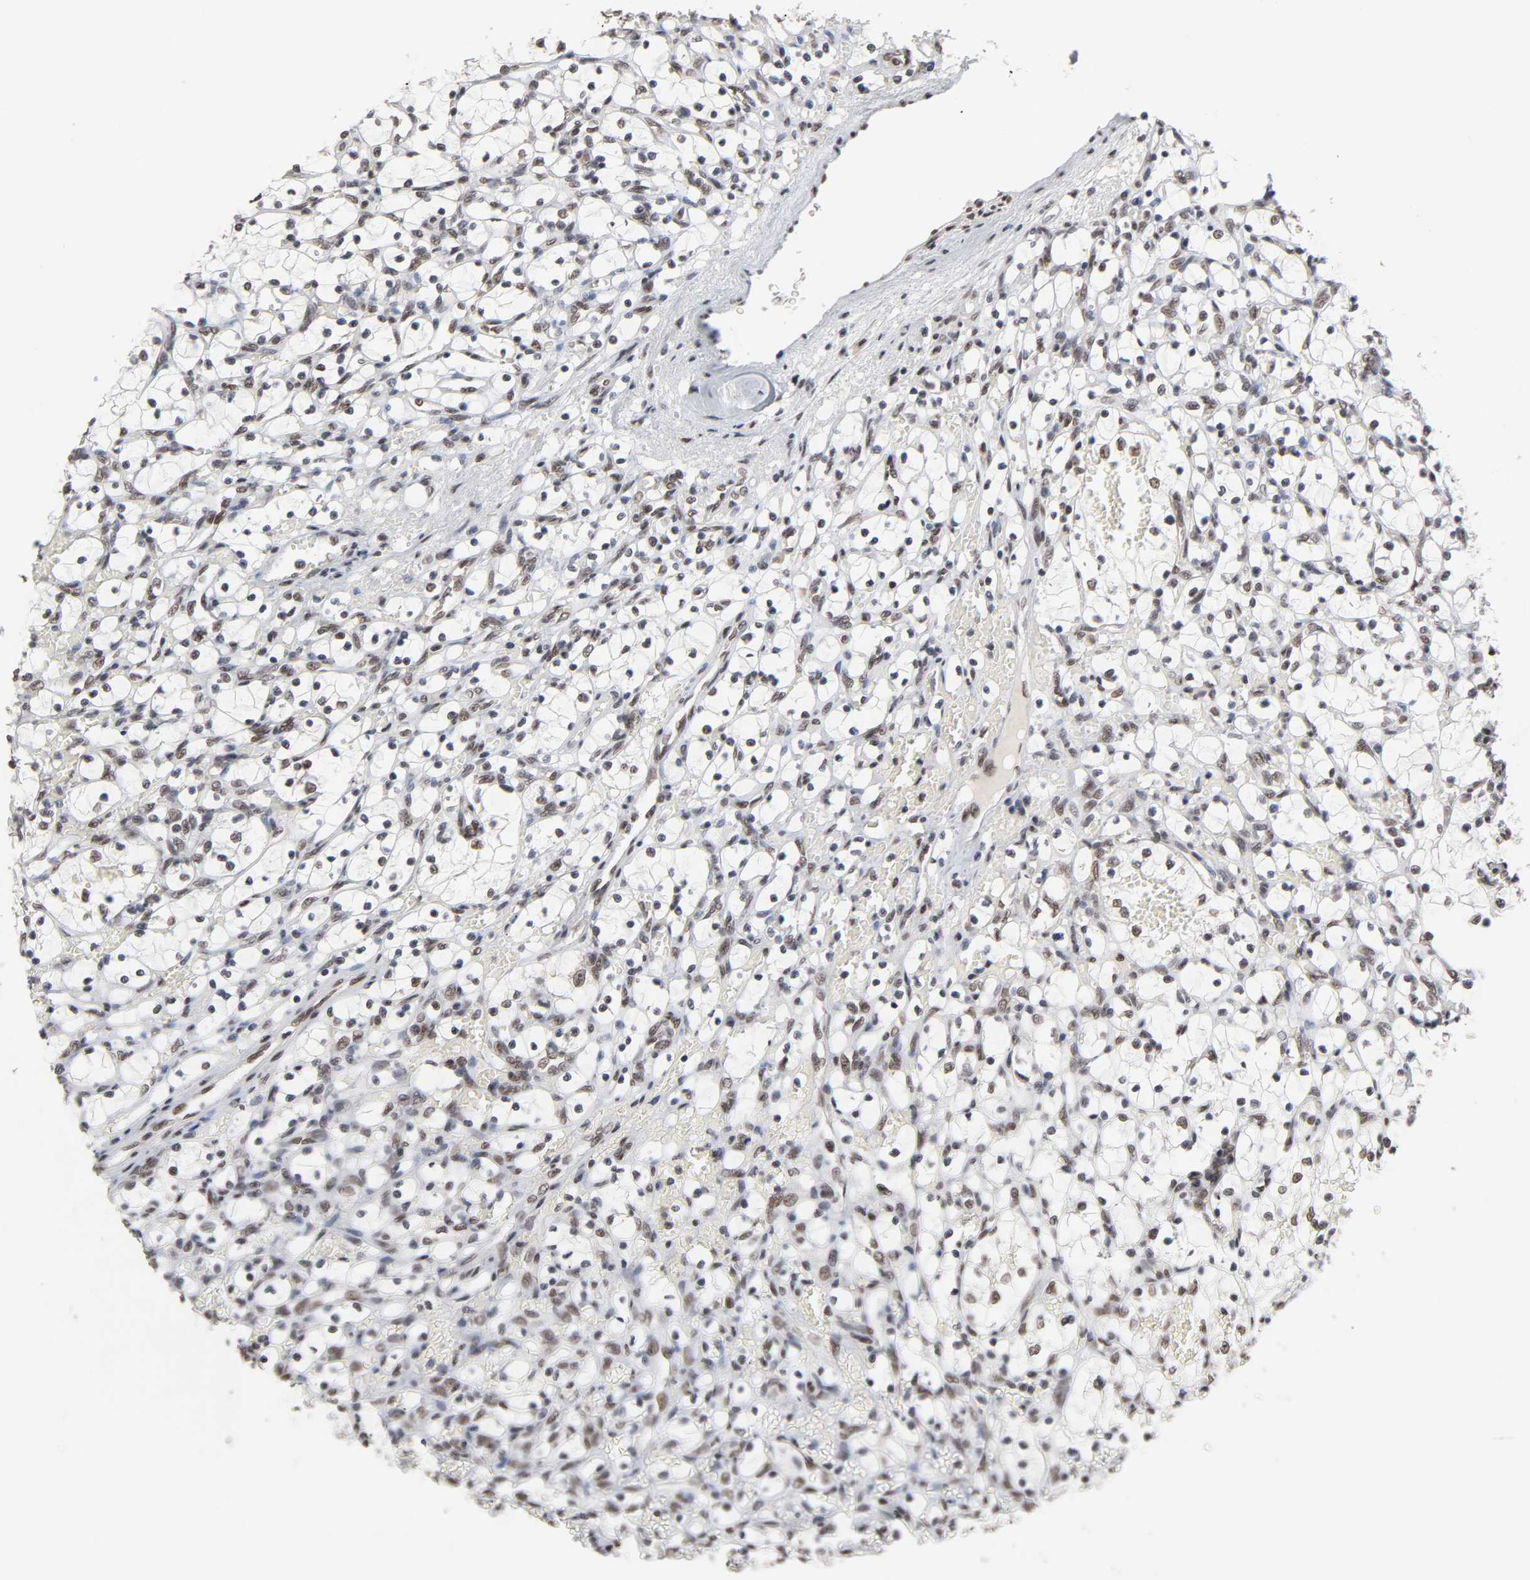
{"staining": {"intensity": "weak", "quantity": ">75%", "location": "nuclear"}, "tissue": "renal cancer", "cell_type": "Tumor cells", "image_type": "cancer", "snomed": [{"axis": "morphology", "description": "Adenocarcinoma, NOS"}, {"axis": "topography", "description": "Kidney"}], "caption": "Renal cancer (adenocarcinoma) stained with DAB immunohistochemistry (IHC) shows low levels of weak nuclear staining in approximately >75% of tumor cells.", "gene": "TRIM33", "patient": {"sex": "female", "age": 69}}